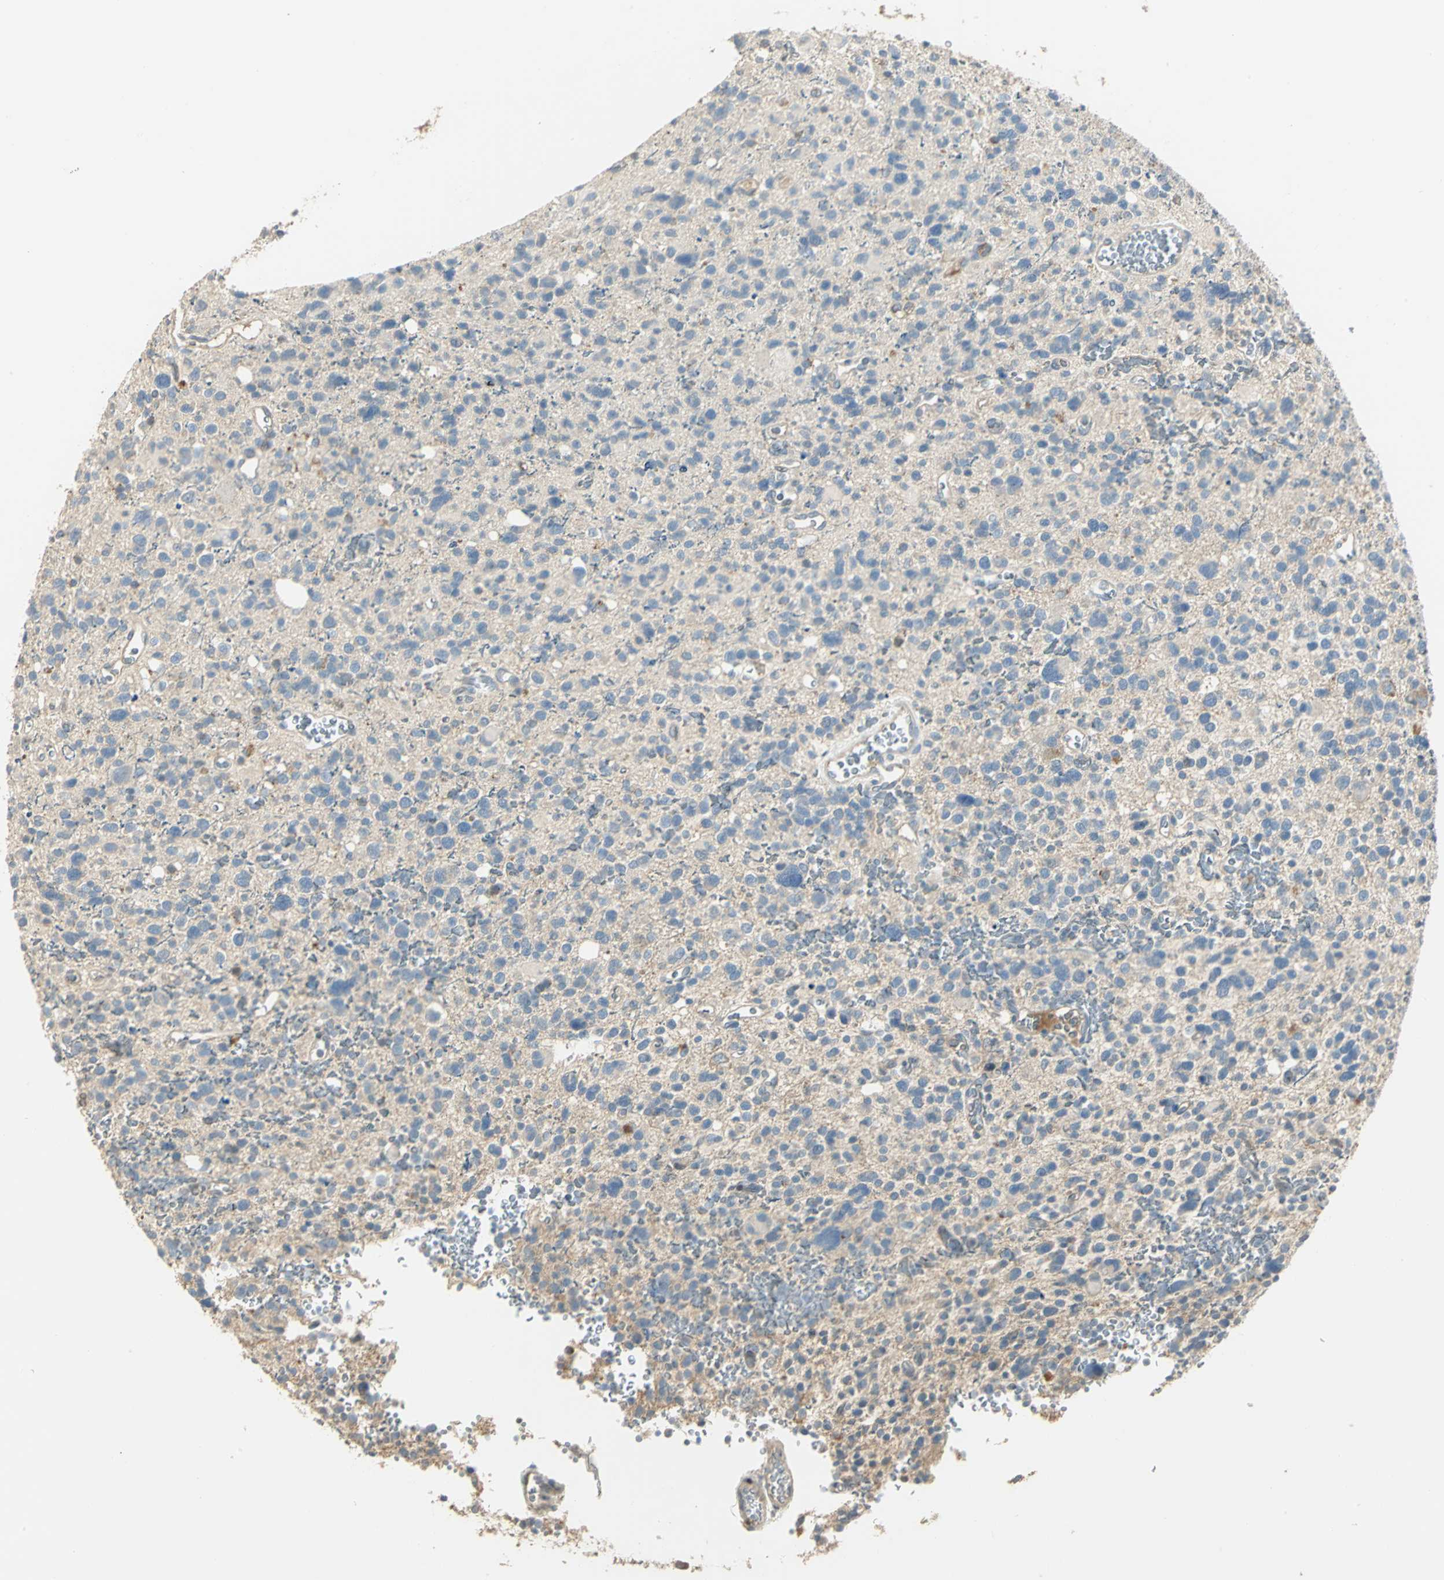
{"staining": {"intensity": "negative", "quantity": "none", "location": "none"}, "tissue": "glioma", "cell_type": "Tumor cells", "image_type": "cancer", "snomed": [{"axis": "morphology", "description": "Glioma, malignant, High grade"}, {"axis": "topography", "description": "Brain"}], "caption": "Immunohistochemistry (IHC) image of neoplastic tissue: human glioma stained with DAB reveals no significant protein positivity in tumor cells.", "gene": "PROC", "patient": {"sex": "male", "age": 48}}